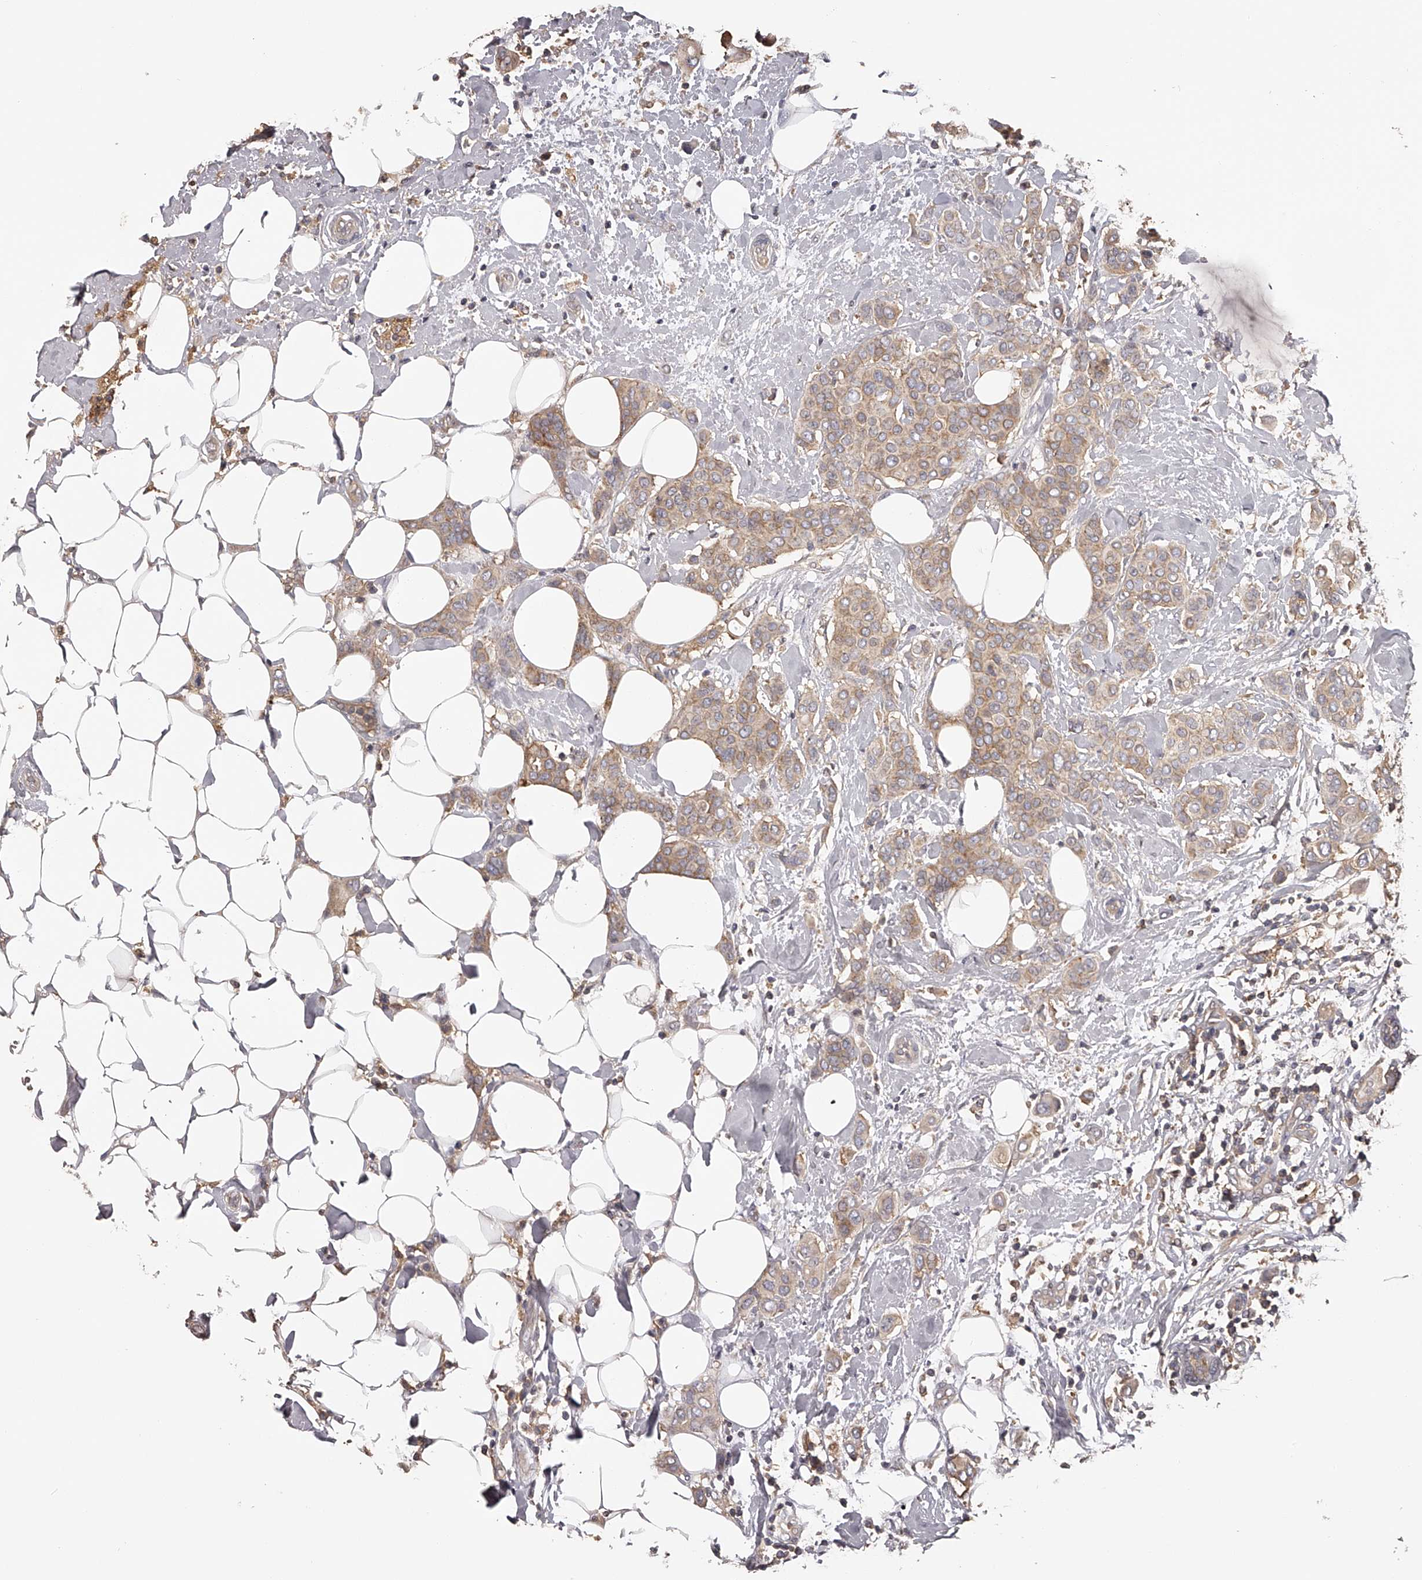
{"staining": {"intensity": "weak", "quantity": ">75%", "location": "cytoplasmic/membranous"}, "tissue": "breast cancer", "cell_type": "Tumor cells", "image_type": "cancer", "snomed": [{"axis": "morphology", "description": "Lobular carcinoma"}, {"axis": "topography", "description": "Breast"}], "caption": "Weak cytoplasmic/membranous staining is identified in approximately >75% of tumor cells in breast cancer.", "gene": "TNN", "patient": {"sex": "female", "age": 51}}